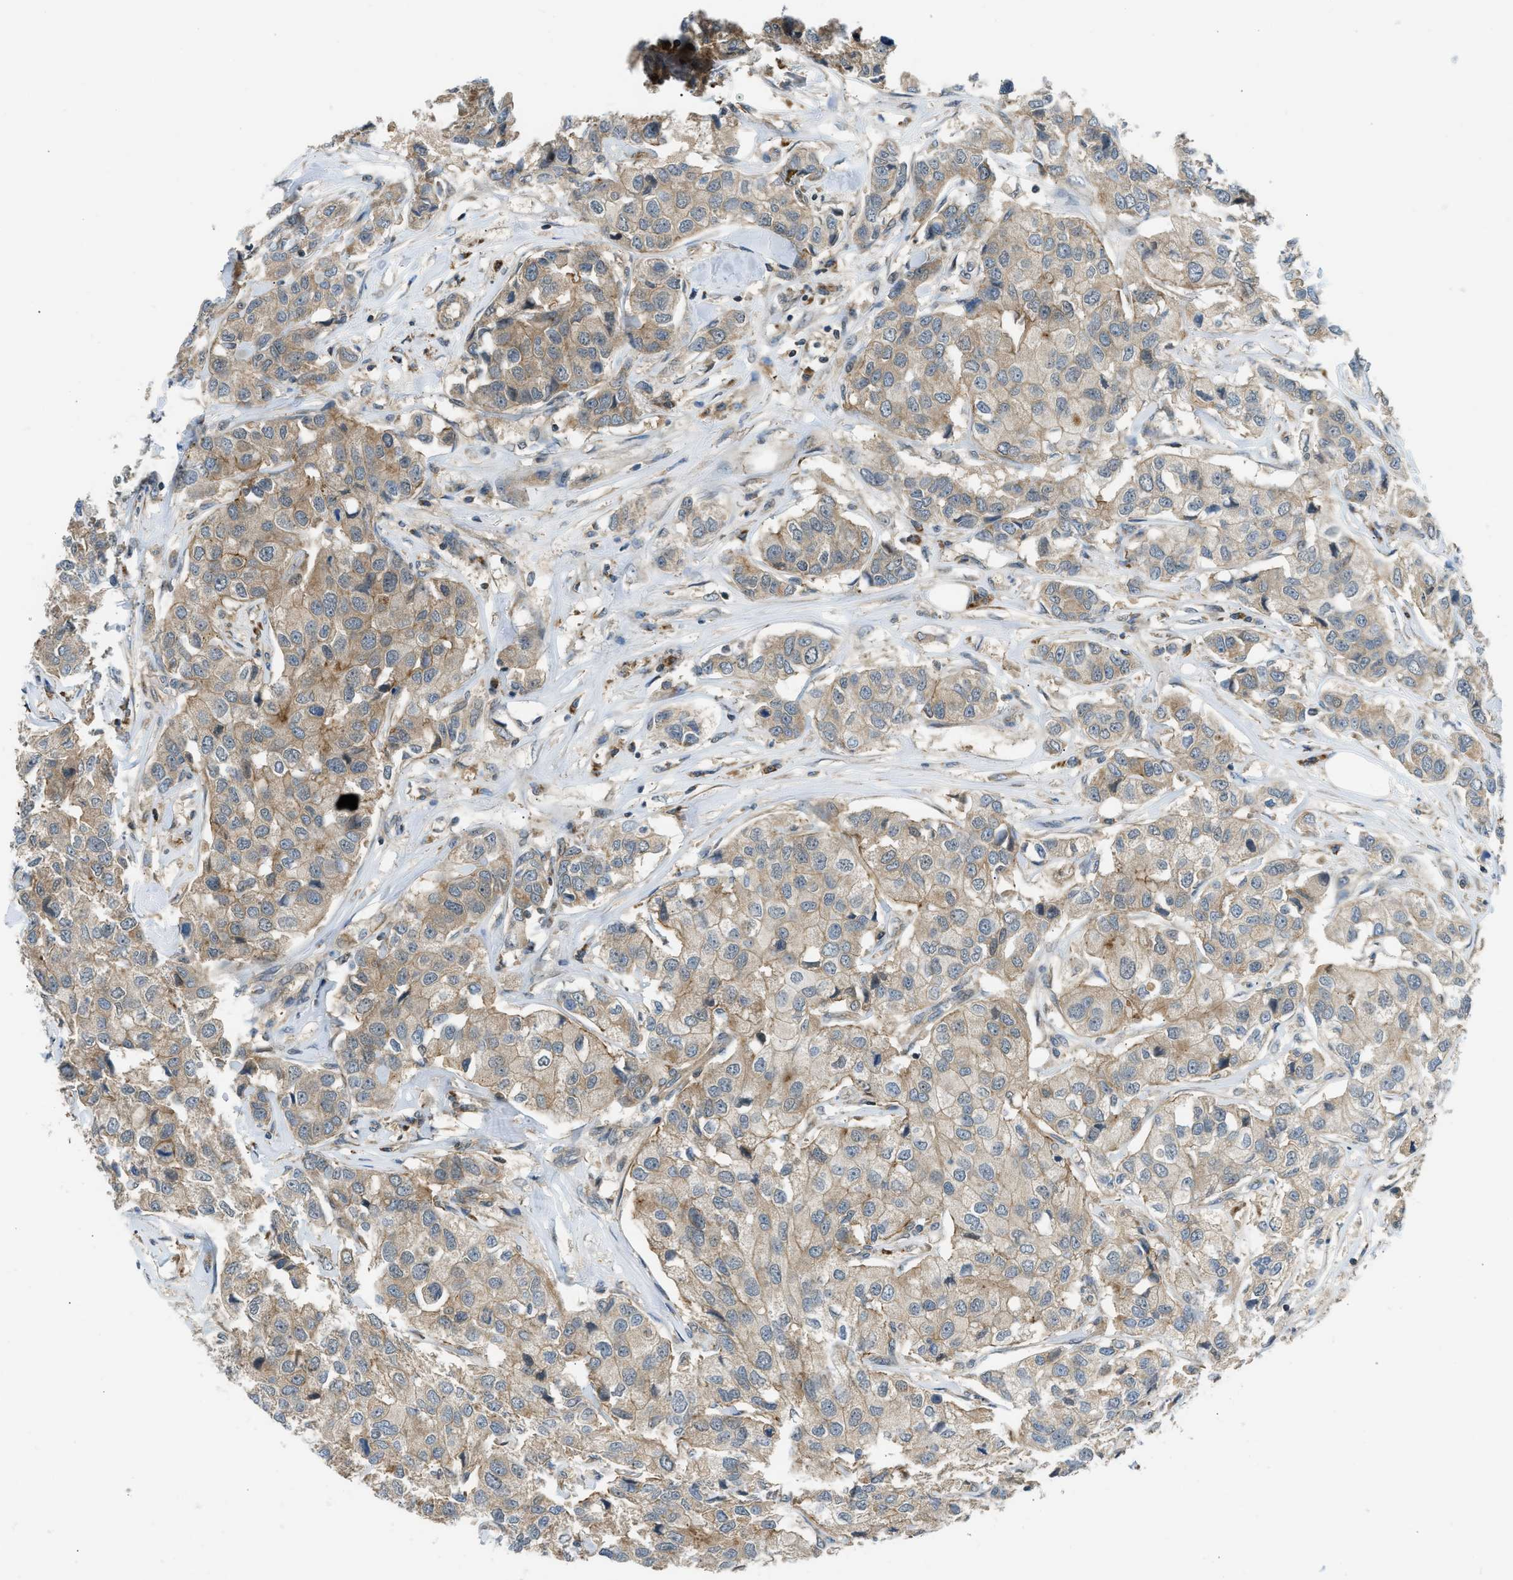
{"staining": {"intensity": "moderate", "quantity": ">75%", "location": "cytoplasmic/membranous"}, "tissue": "breast cancer", "cell_type": "Tumor cells", "image_type": "cancer", "snomed": [{"axis": "morphology", "description": "Duct carcinoma"}, {"axis": "topography", "description": "Breast"}], "caption": "Immunohistochemical staining of intraductal carcinoma (breast) exhibits medium levels of moderate cytoplasmic/membranous protein staining in about >75% of tumor cells.", "gene": "SESN2", "patient": {"sex": "female", "age": 80}}